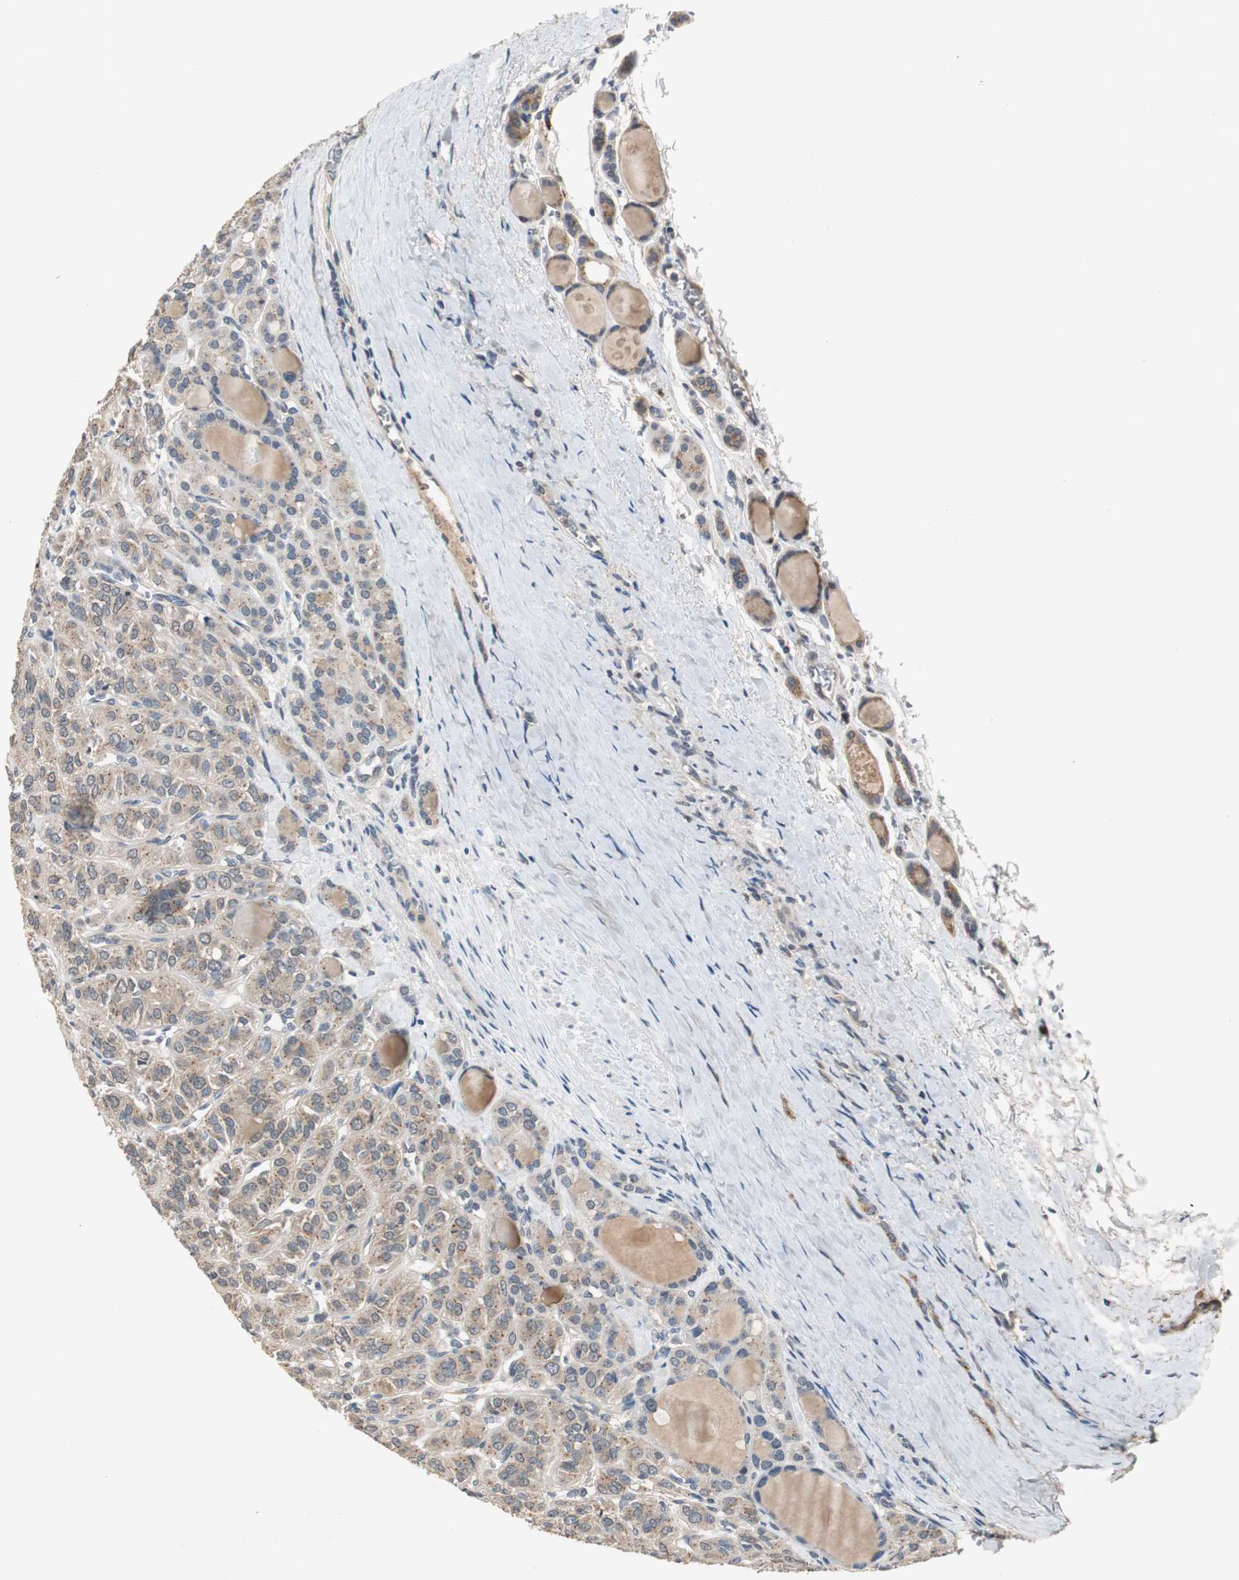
{"staining": {"intensity": "weak", "quantity": ">75%", "location": "cytoplasmic/membranous"}, "tissue": "thyroid cancer", "cell_type": "Tumor cells", "image_type": "cancer", "snomed": [{"axis": "morphology", "description": "Follicular adenoma carcinoma, NOS"}, {"axis": "topography", "description": "Thyroid gland"}], "caption": "DAB (3,3'-diaminobenzidine) immunohistochemical staining of human thyroid follicular adenoma carcinoma reveals weak cytoplasmic/membranous protein expression in approximately >75% of tumor cells.", "gene": "PTPRN2", "patient": {"sex": "female", "age": 71}}